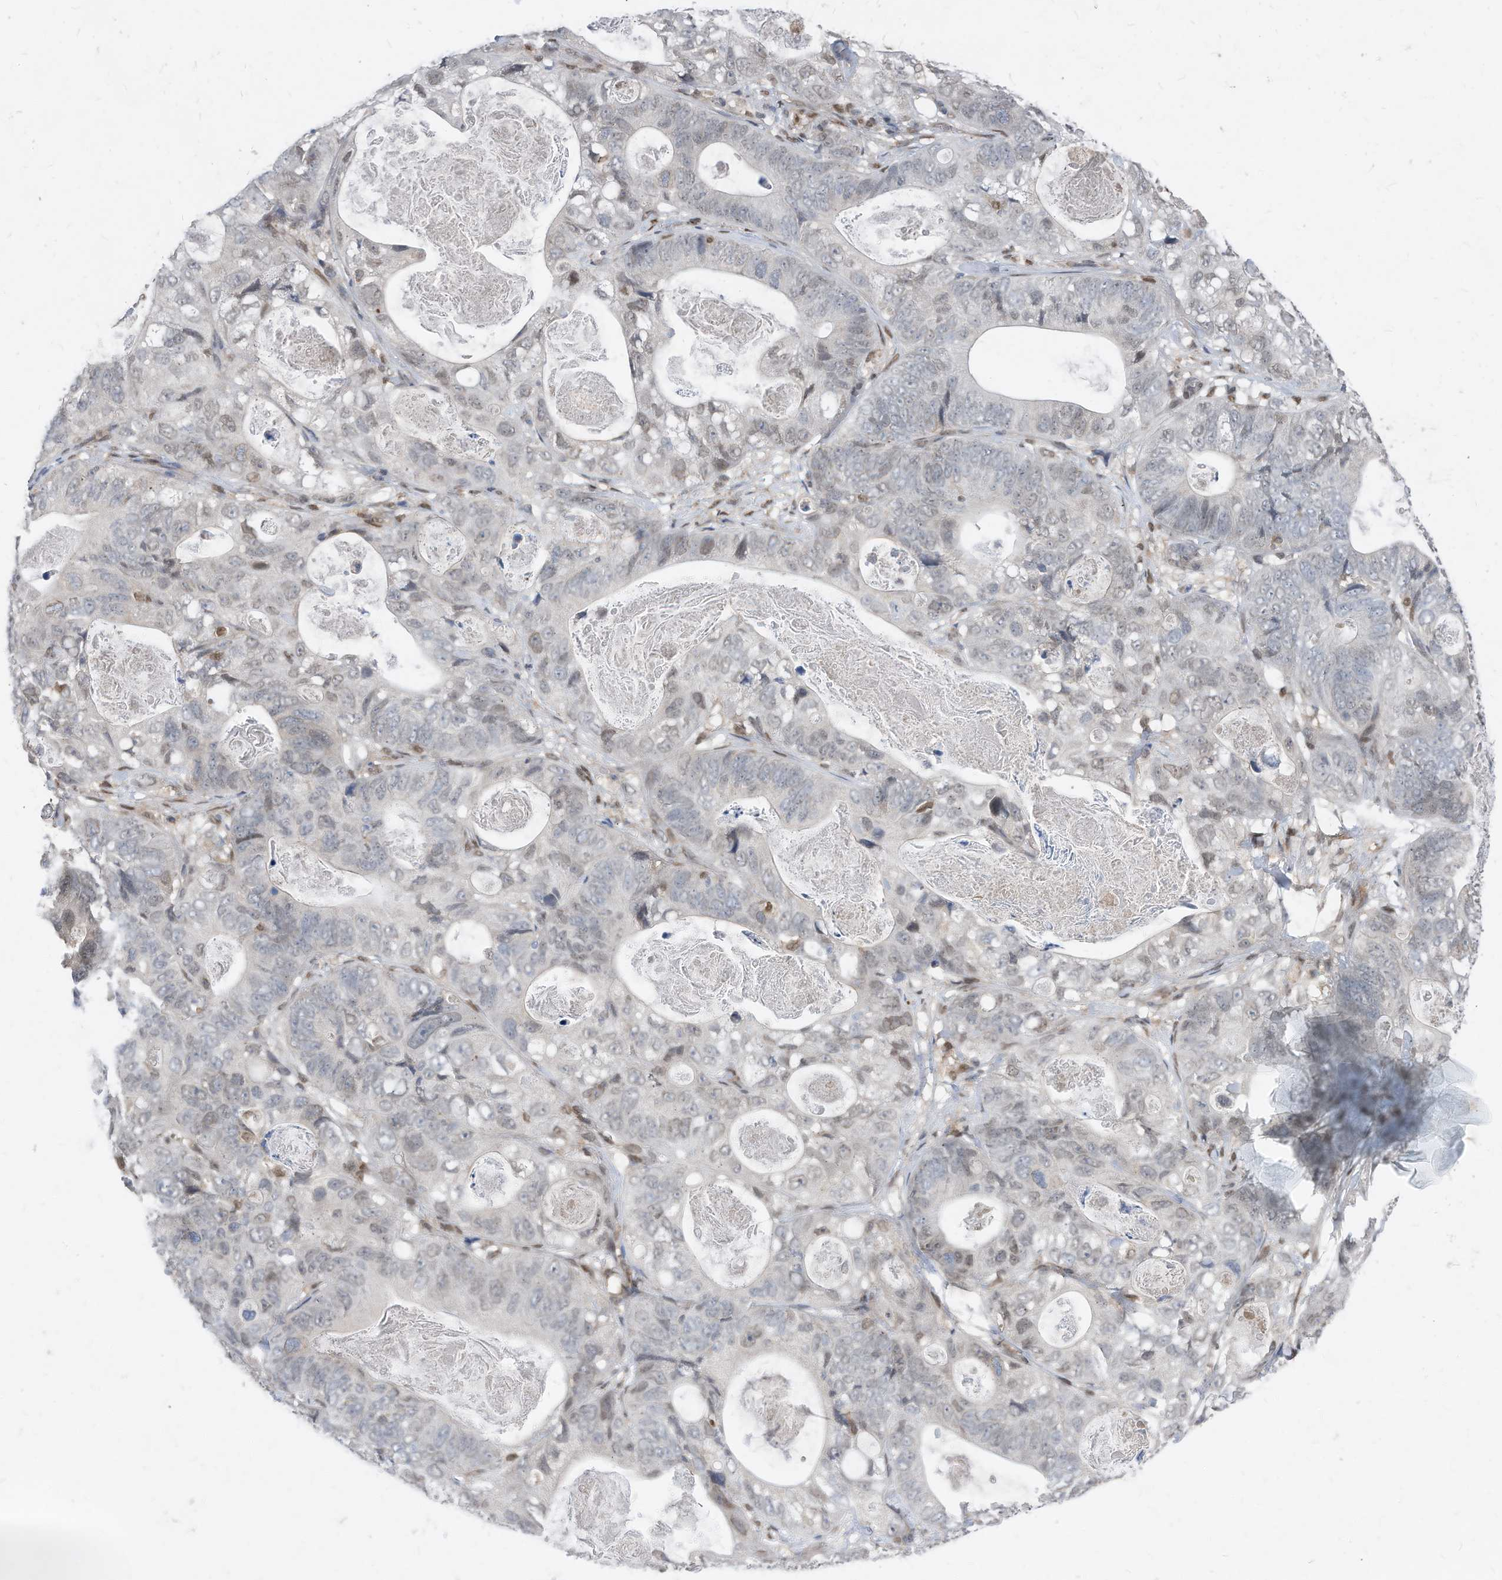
{"staining": {"intensity": "negative", "quantity": "none", "location": "none"}, "tissue": "stomach cancer", "cell_type": "Tumor cells", "image_type": "cancer", "snomed": [{"axis": "morphology", "description": "Normal tissue, NOS"}, {"axis": "morphology", "description": "Adenocarcinoma, NOS"}, {"axis": "topography", "description": "Stomach"}], "caption": "Tumor cells are negative for brown protein staining in stomach cancer. (Immunohistochemistry, brightfield microscopy, high magnification).", "gene": "KPNB1", "patient": {"sex": "female", "age": 89}}